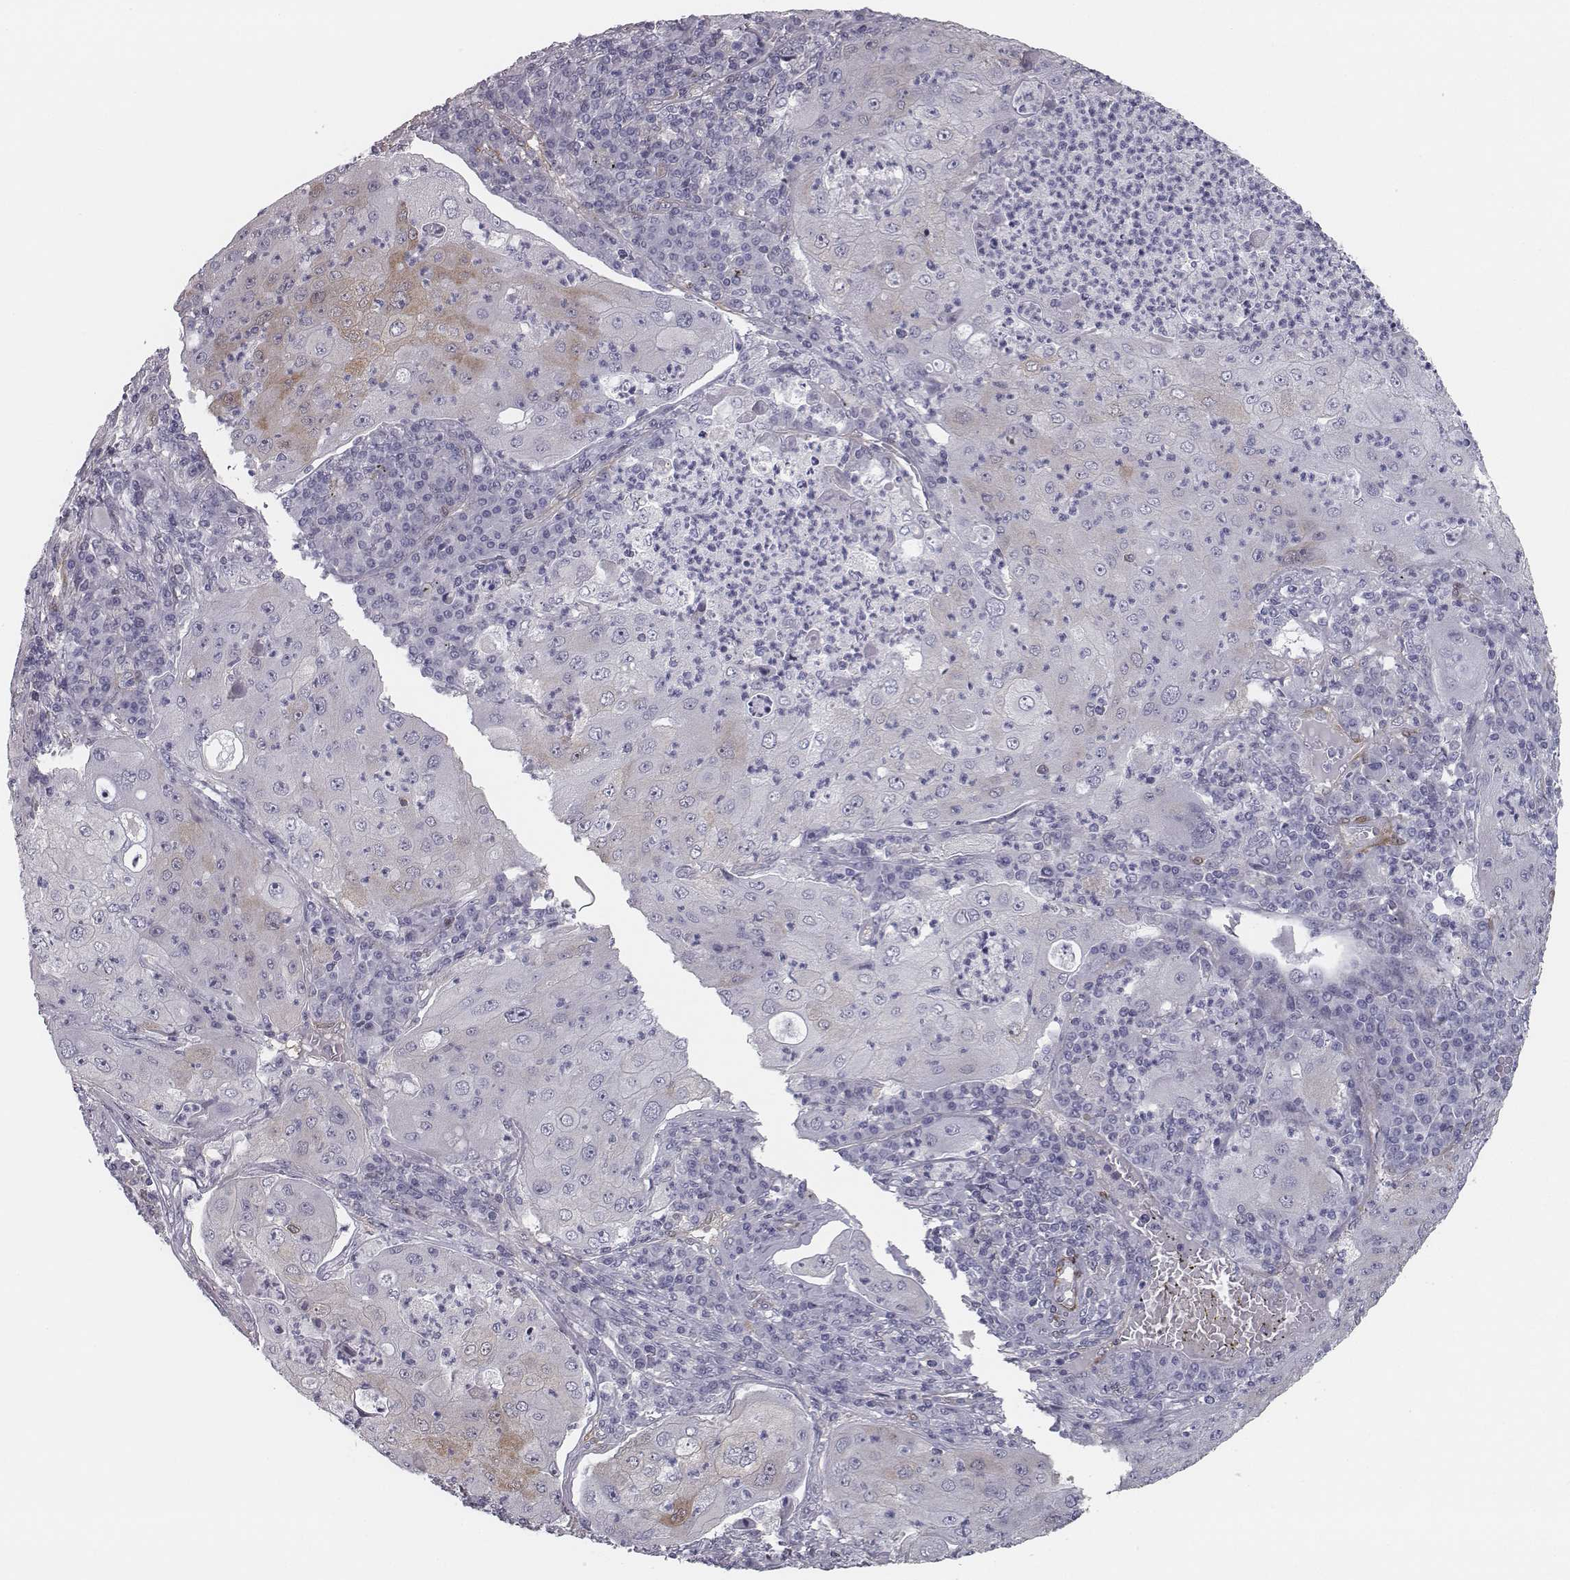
{"staining": {"intensity": "negative", "quantity": "none", "location": "none"}, "tissue": "lung cancer", "cell_type": "Tumor cells", "image_type": "cancer", "snomed": [{"axis": "morphology", "description": "Squamous cell carcinoma, NOS"}, {"axis": "topography", "description": "Lung"}], "caption": "IHC of human lung cancer (squamous cell carcinoma) exhibits no positivity in tumor cells. Nuclei are stained in blue.", "gene": "ISYNA1", "patient": {"sex": "female", "age": 59}}